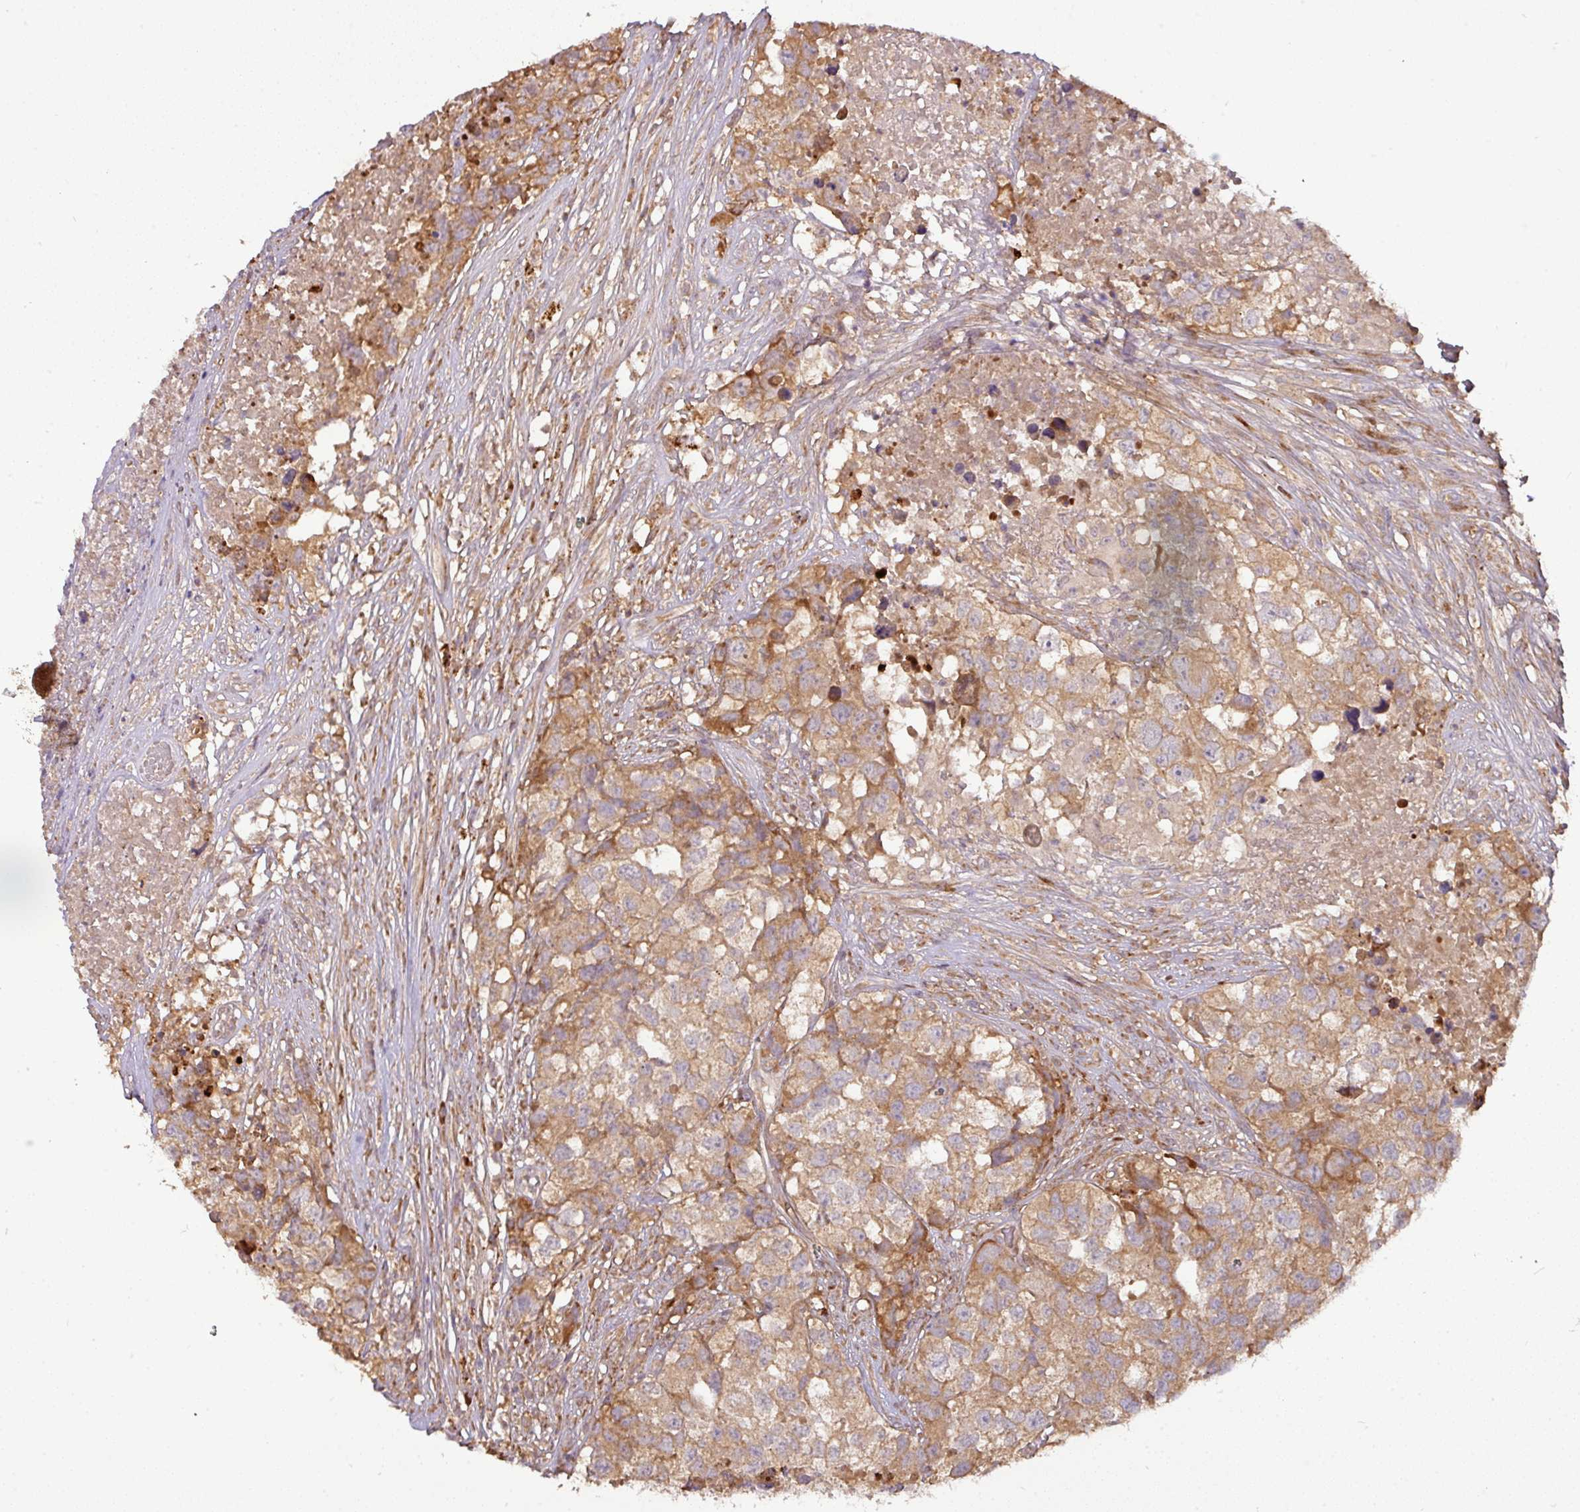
{"staining": {"intensity": "moderate", "quantity": ">75%", "location": "cytoplasmic/membranous"}, "tissue": "testis cancer", "cell_type": "Tumor cells", "image_type": "cancer", "snomed": [{"axis": "morphology", "description": "Carcinoma, Embryonal, NOS"}, {"axis": "topography", "description": "Testis"}], "caption": "Human embryonal carcinoma (testis) stained with a protein marker displays moderate staining in tumor cells.", "gene": "GALP", "patient": {"sex": "male", "age": 83}}